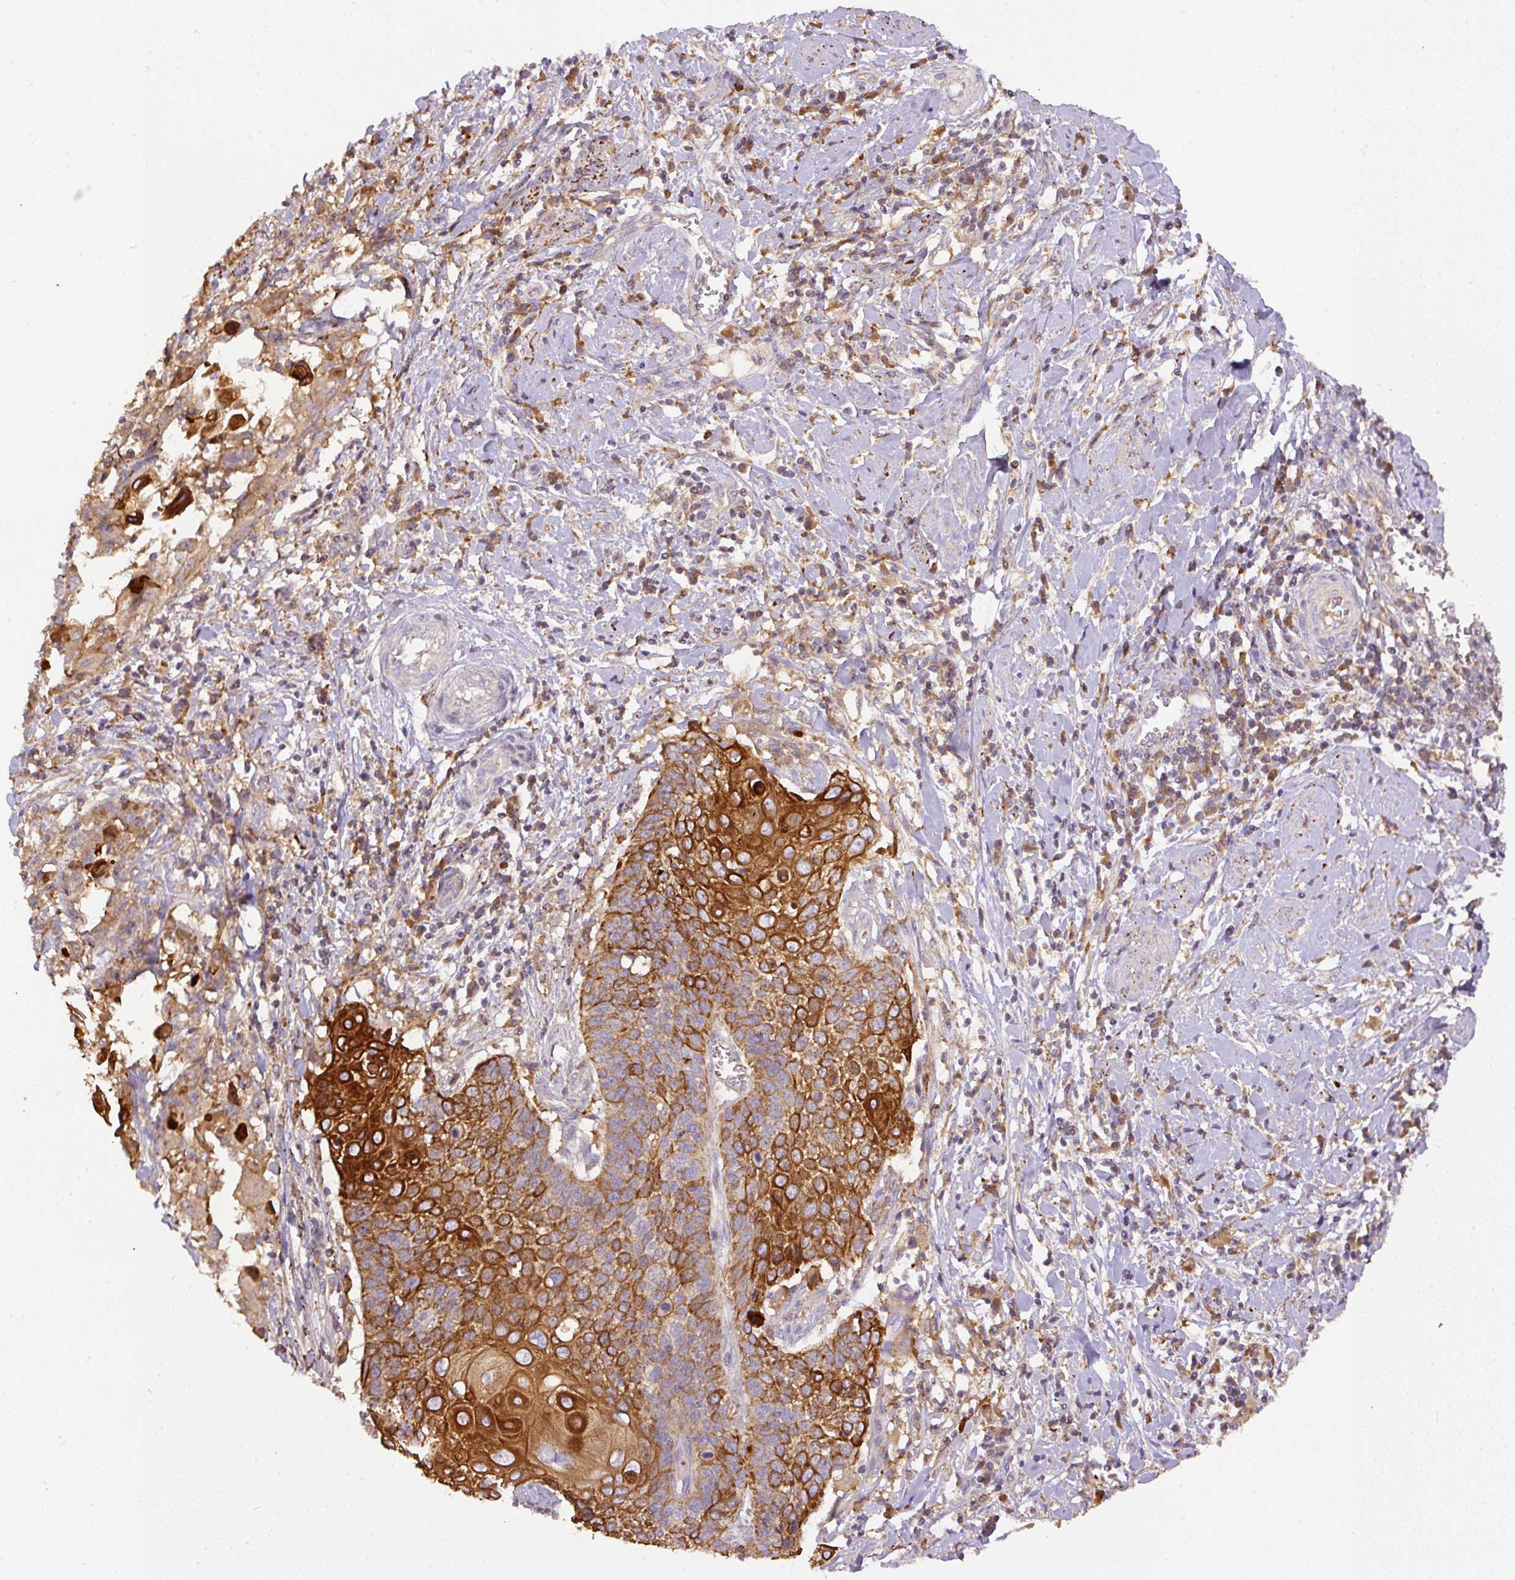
{"staining": {"intensity": "strong", "quantity": "25%-75%", "location": "cytoplasmic/membranous"}, "tissue": "cervical cancer", "cell_type": "Tumor cells", "image_type": "cancer", "snomed": [{"axis": "morphology", "description": "Squamous cell carcinoma, NOS"}, {"axis": "topography", "description": "Cervix"}], "caption": "Protein staining of squamous cell carcinoma (cervical) tissue demonstrates strong cytoplasmic/membranous positivity in approximately 25%-75% of tumor cells.", "gene": "DAPK1", "patient": {"sex": "female", "age": 39}}